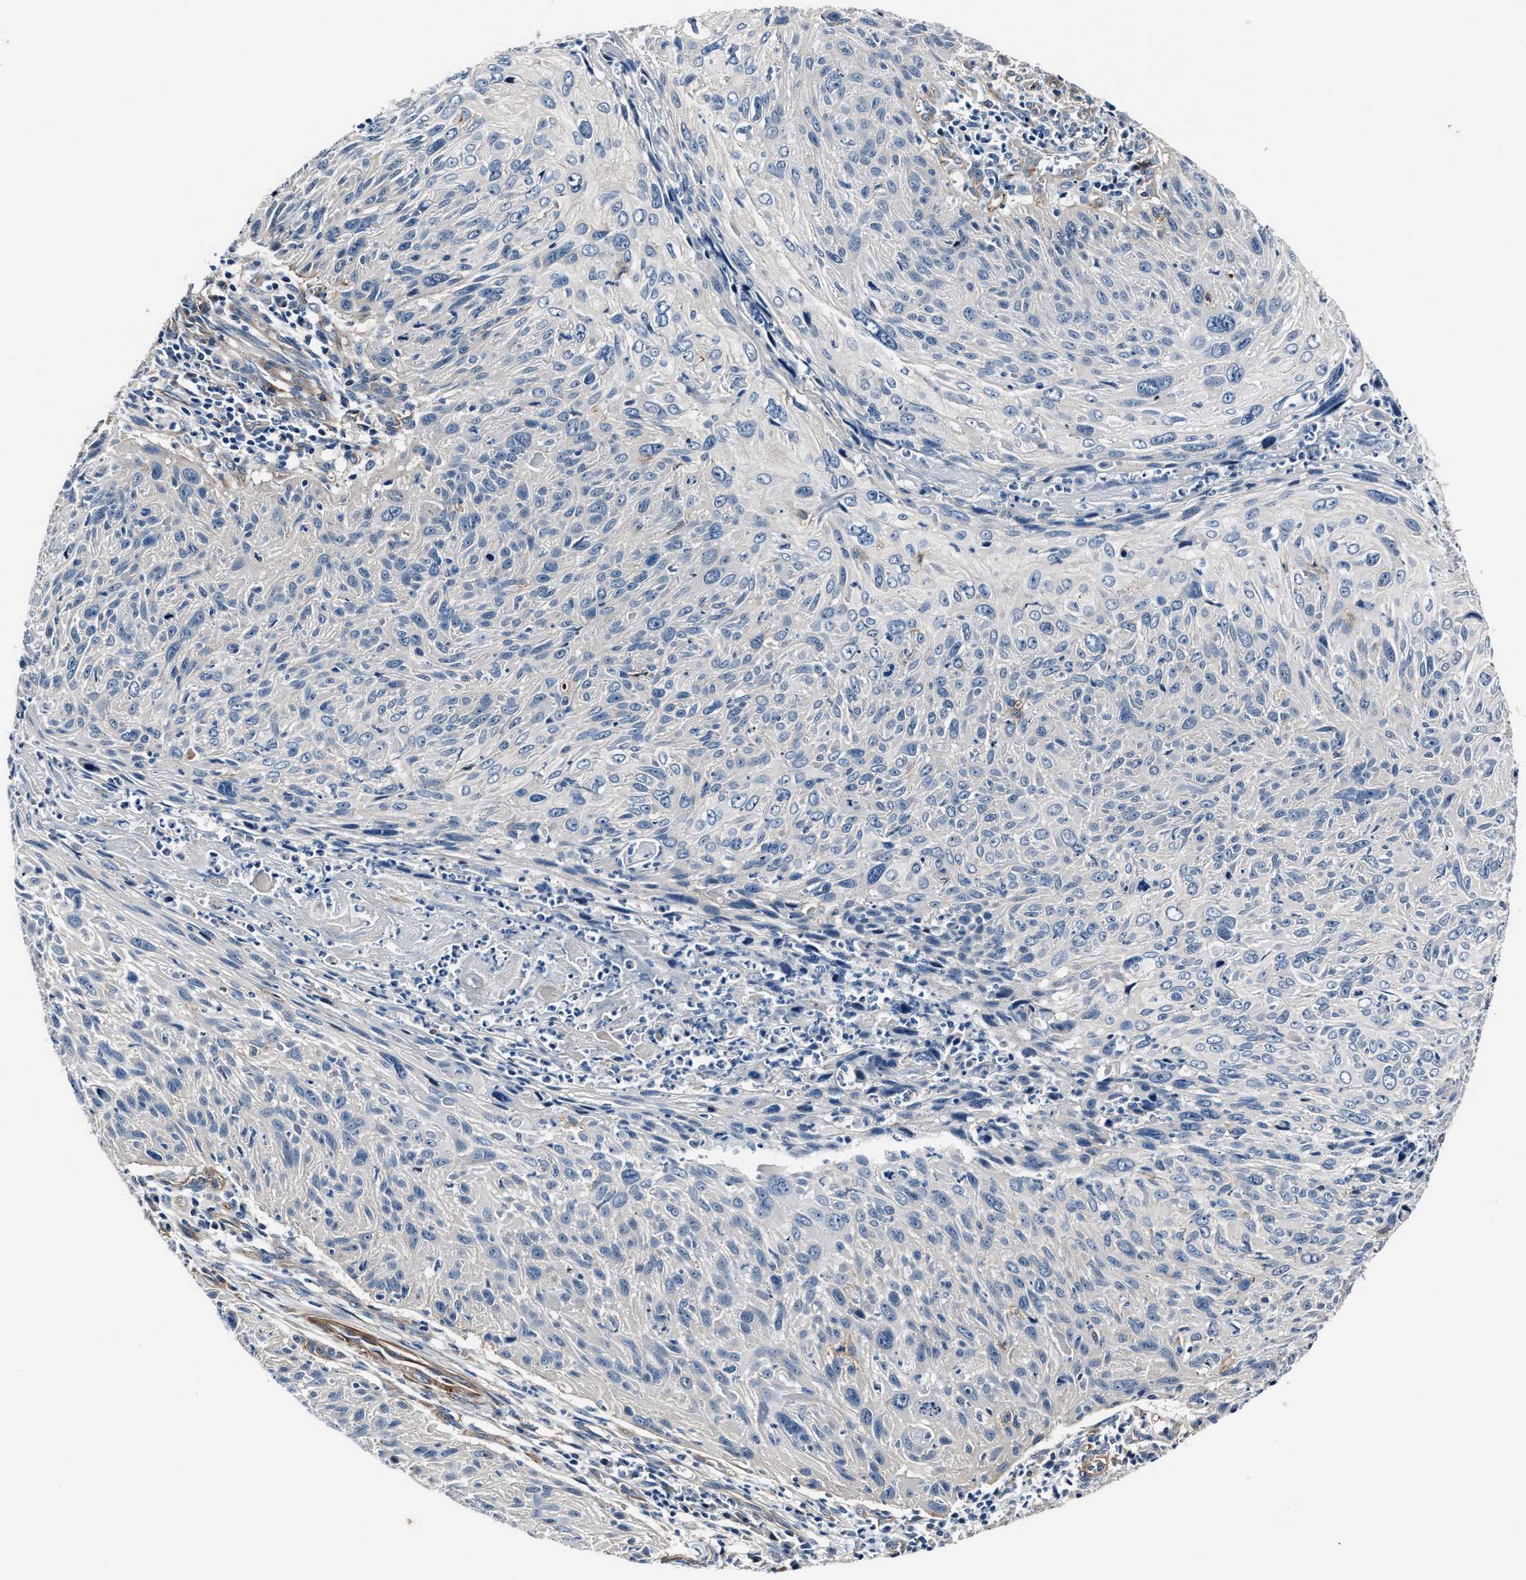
{"staining": {"intensity": "negative", "quantity": "none", "location": "none"}, "tissue": "cervical cancer", "cell_type": "Tumor cells", "image_type": "cancer", "snomed": [{"axis": "morphology", "description": "Squamous cell carcinoma, NOS"}, {"axis": "topography", "description": "Cervix"}], "caption": "Photomicrograph shows no protein expression in tumor cells of cervical cancer (squamous cell carcinoma) tissue. (Brightfield microscopy of DAB (3,3'-diaminobenzidine) immunohistochemistry at high magnification).", "gene": "MPDZ", "patient": {"sex": "female", "age": 51}}